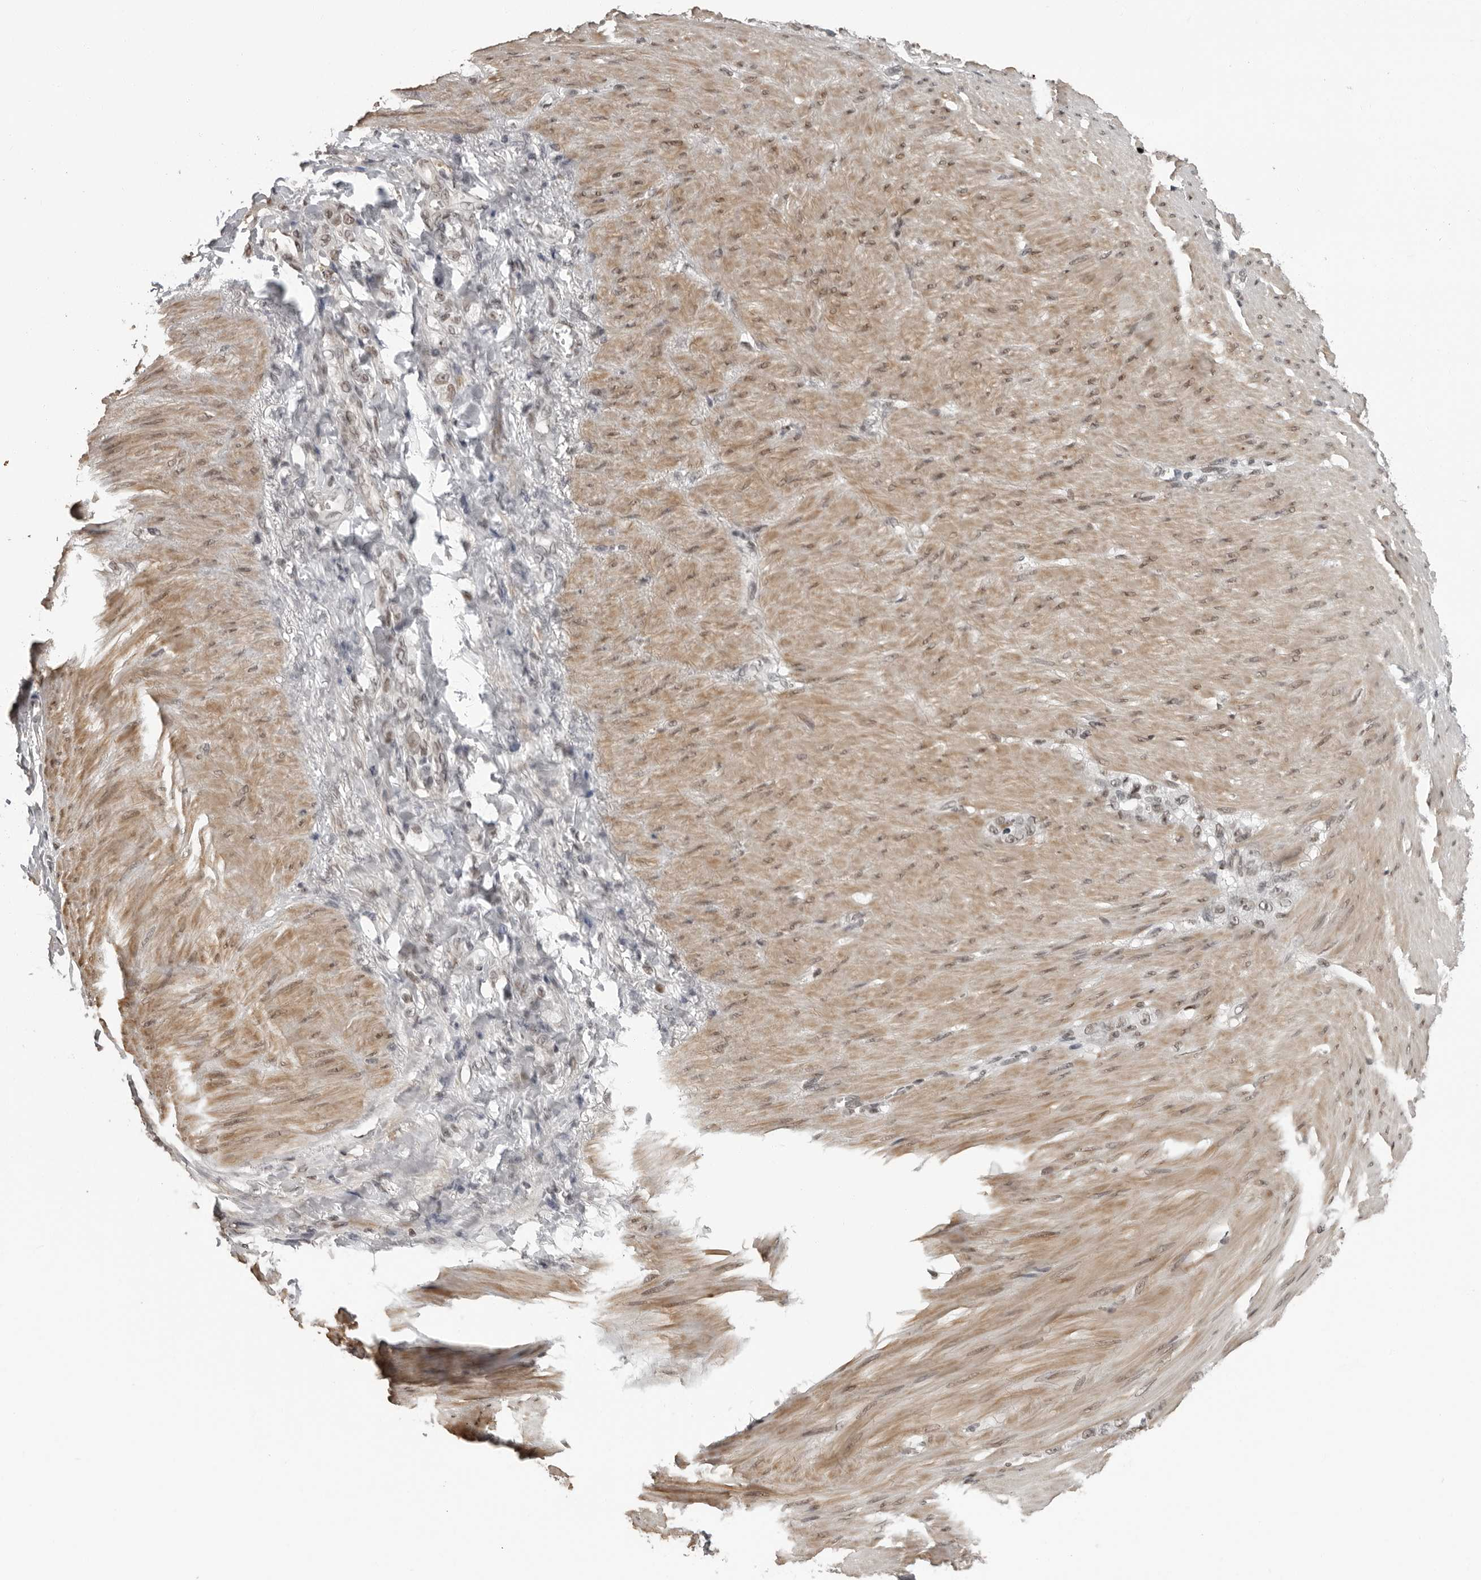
{"staining": {"intensity": "weak", "quantity": "25%-75%", "location": "nuclear"}, "tissue": "stomach cancer", "cell_type": "Tumor cells", "image_type": "cancer", "snomed": [{"axis": "morphology", "description": "Normal tissue, NOS"}, {"axis": "morphology", "description": "Adenocarcinoma, NOS"}, {"axis": "topography", "description": "Stomach"}], "caption": "The histopathology image demonstrates staining of stomach cancer (adenocarcinoma), revealing weak nuclear protein expression (brown color) within tumor cells.", "gene": "ORC1", "patient": {"sex": "male", "age": 82}}